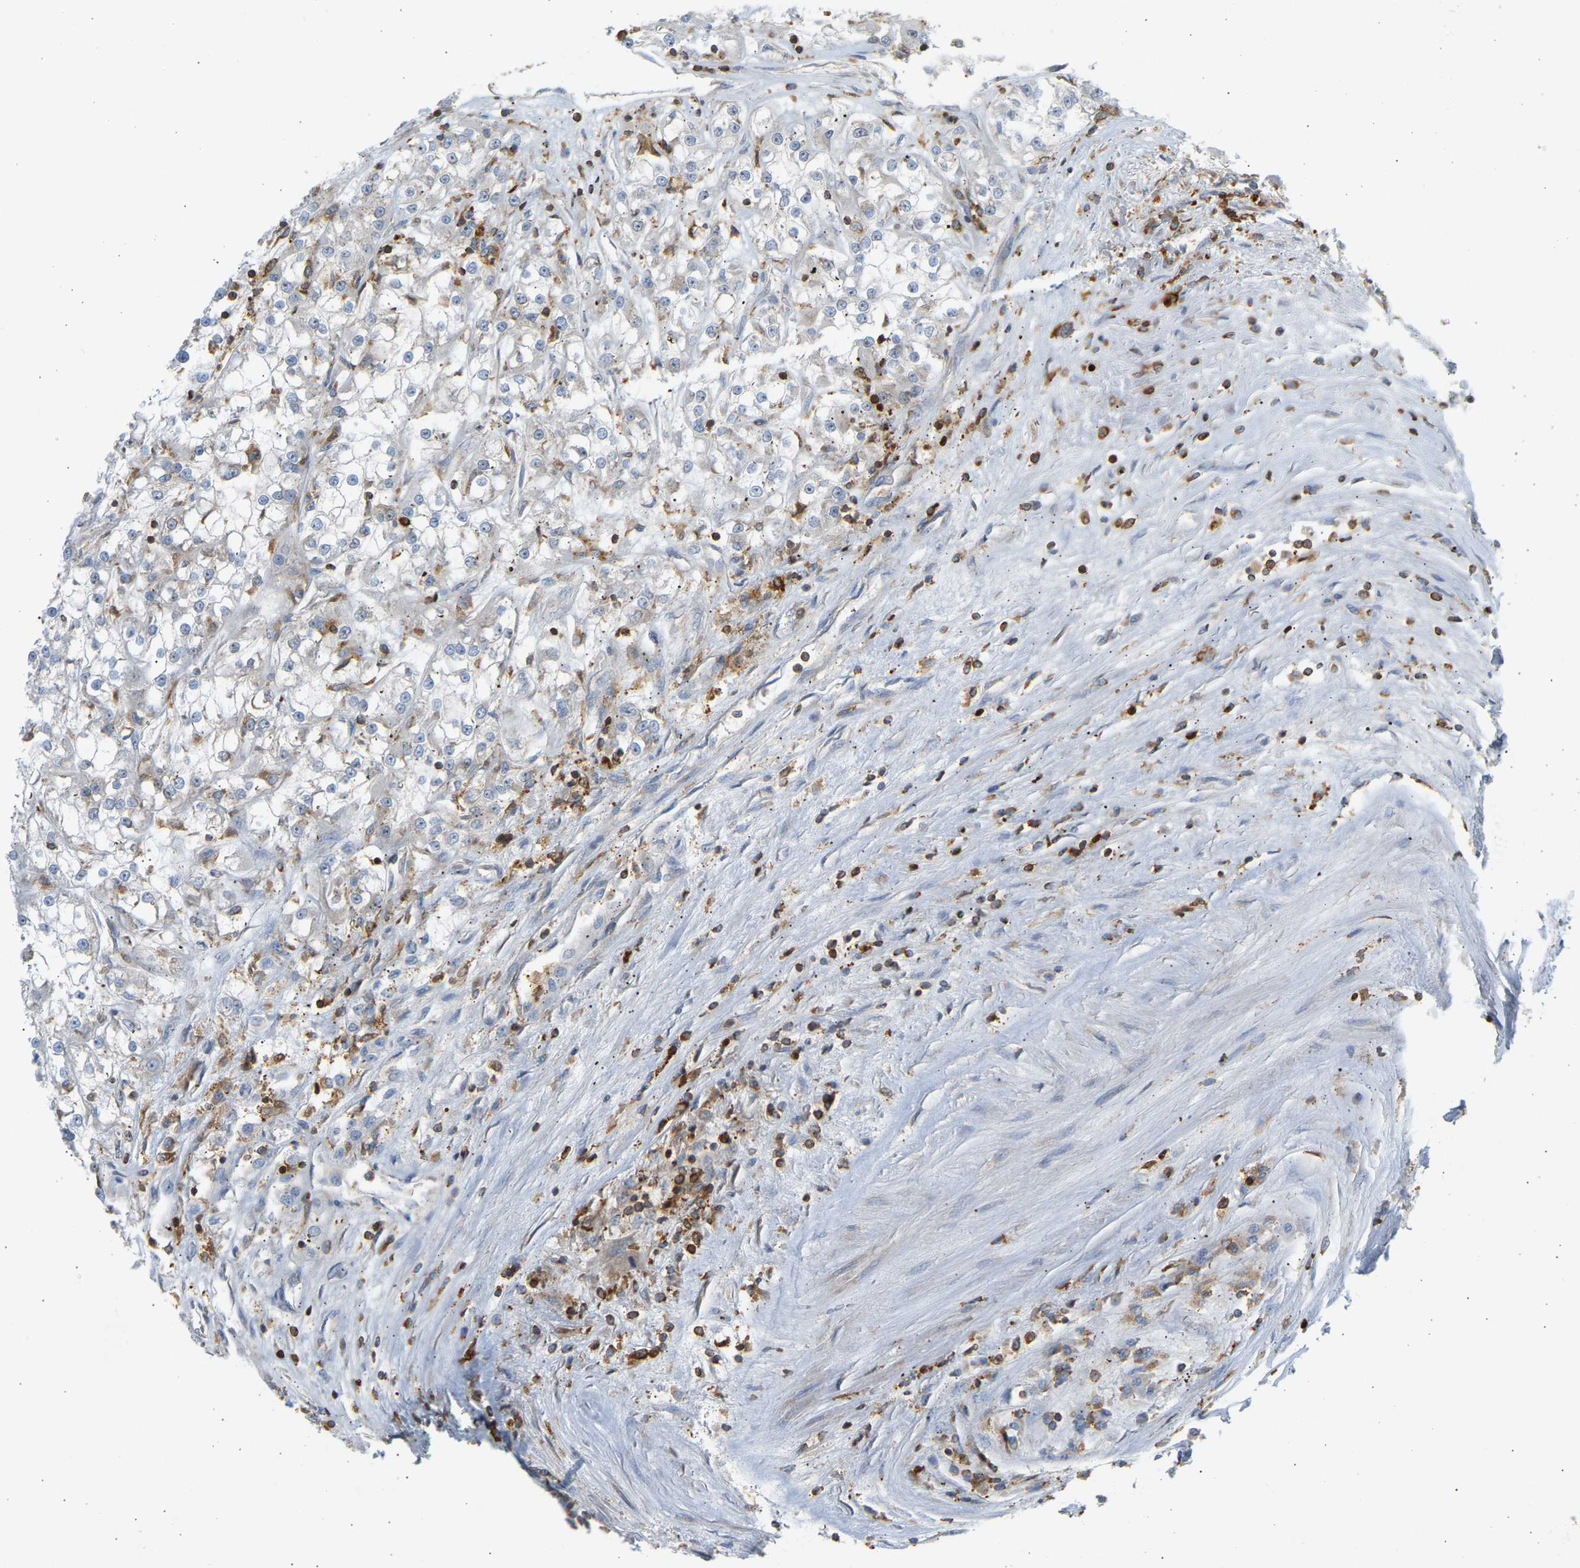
{"staining": {"intensity": "negative", "quantity": "none", "location": "none"}, "tissue": "renal cancer", "cell_type": "Tumor cells", "image_type": "cancer", "snomed": [{"axis": "morphology", "description": "Adenocarcinoma, NOS"}, {"axis": "topography", "description": "Kidney"}], "caption": "An immunohistochemistry image of adenocarcinoma (renal) is shown. There is no staining in tumor cells of adenocarcinoma (renal). The staining is performed using DAB brown chromogen with nuclei counter-stained in using hematoxylin.", "gene": "FNBP1", "patient": {"sex": "female", "age": 52}}